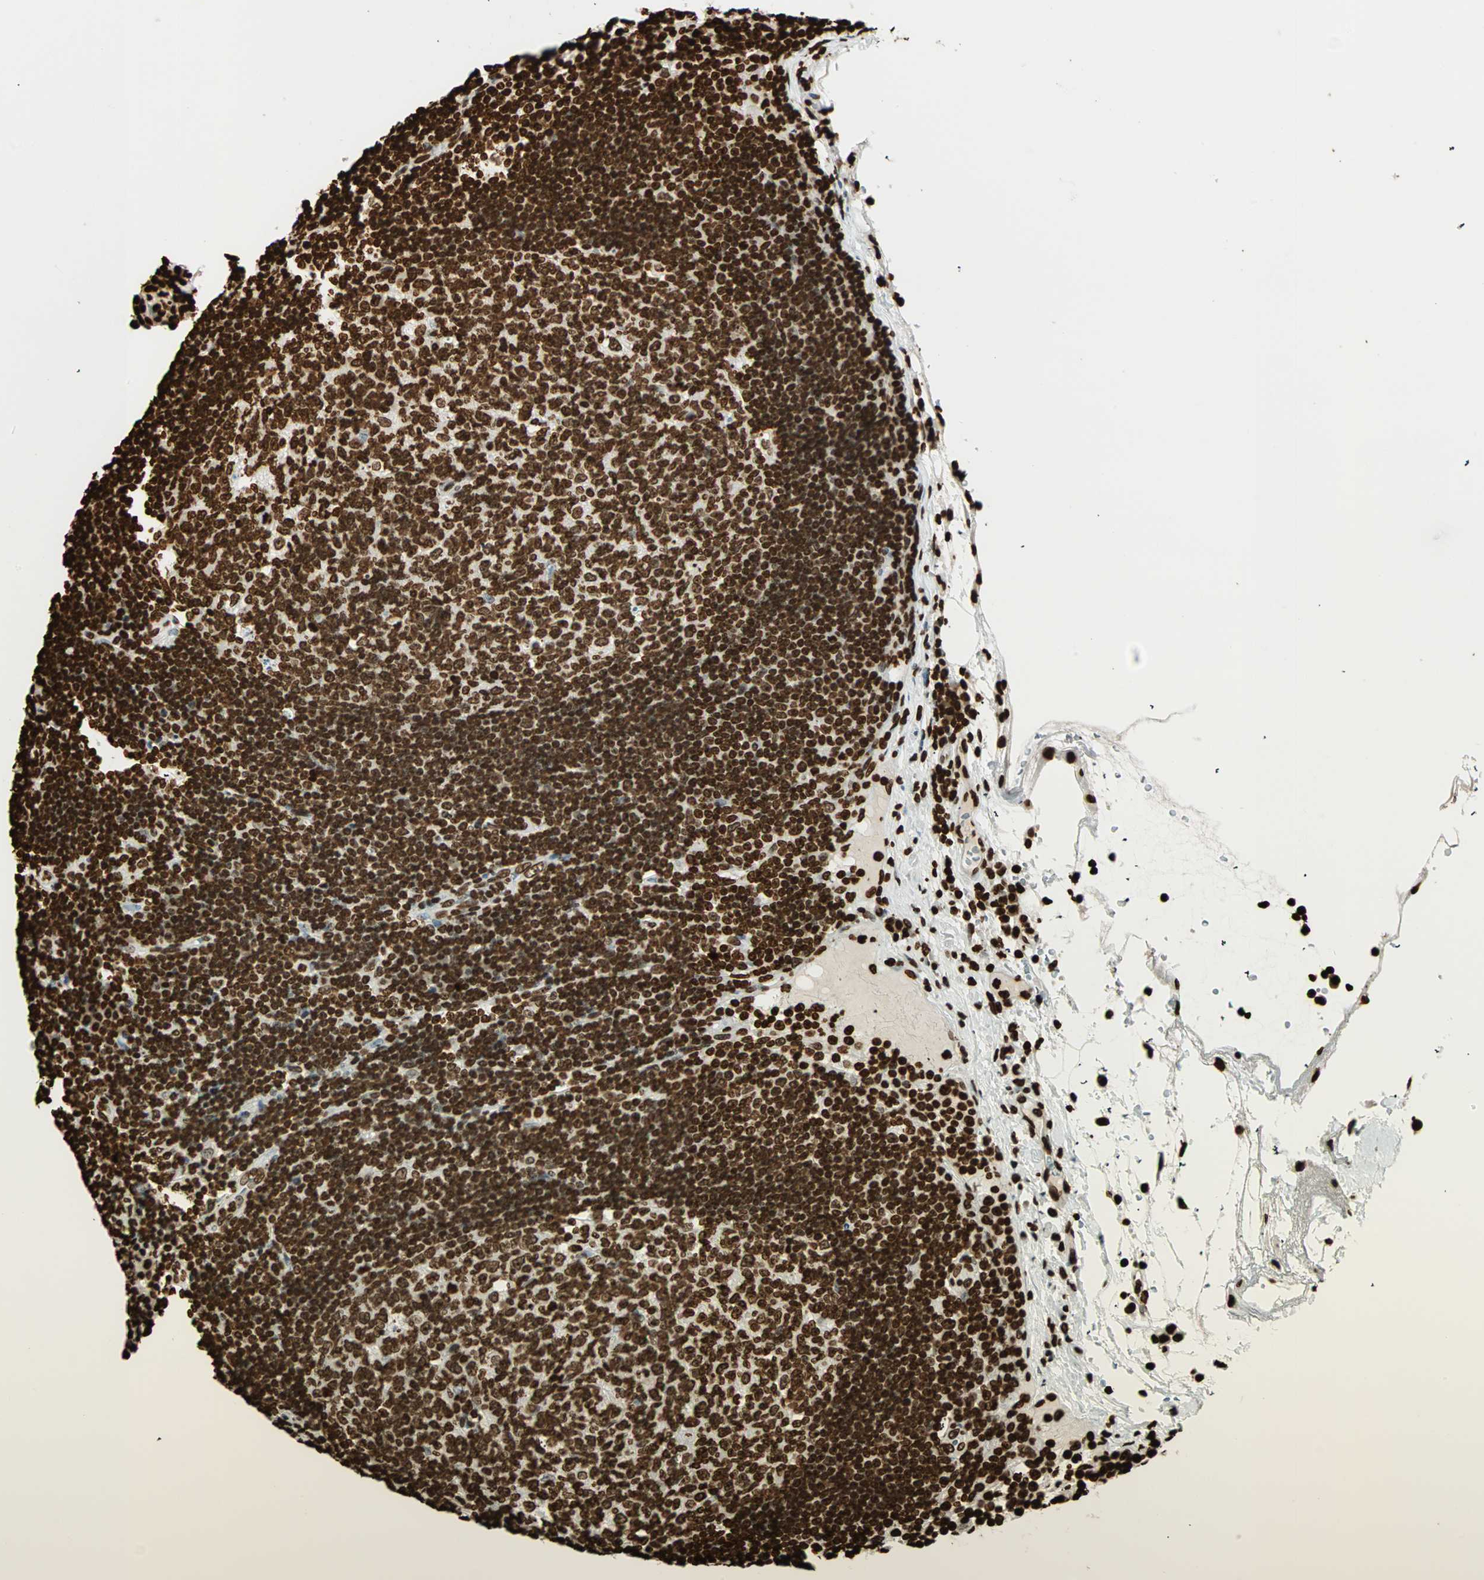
{"staining": {"intensity": "strong", "quantity": ">75%", "location": "nuclear"}, "tissue": "lymph node", "cell_type": "Germinal center cells", "image_type": "normal", "snomed": [{"axis": "morphology", "description": "Normal tissue, NOS"}, {"axis": "morphology", "description": "Squamous cell carcinoma, metastatic, NOS"}, {"axis": "topography", "description": "Lymph node"}], "caption": "Lymph node stained with DAB immunohistochemistry displays high levels of strong nuclear staining in approximately >75% of germinal center cells. The protein is shown in brown color, while the nuclei are stained blue.", "gene": "GLI2", "patient": {"sex": "female", "age": 53}}